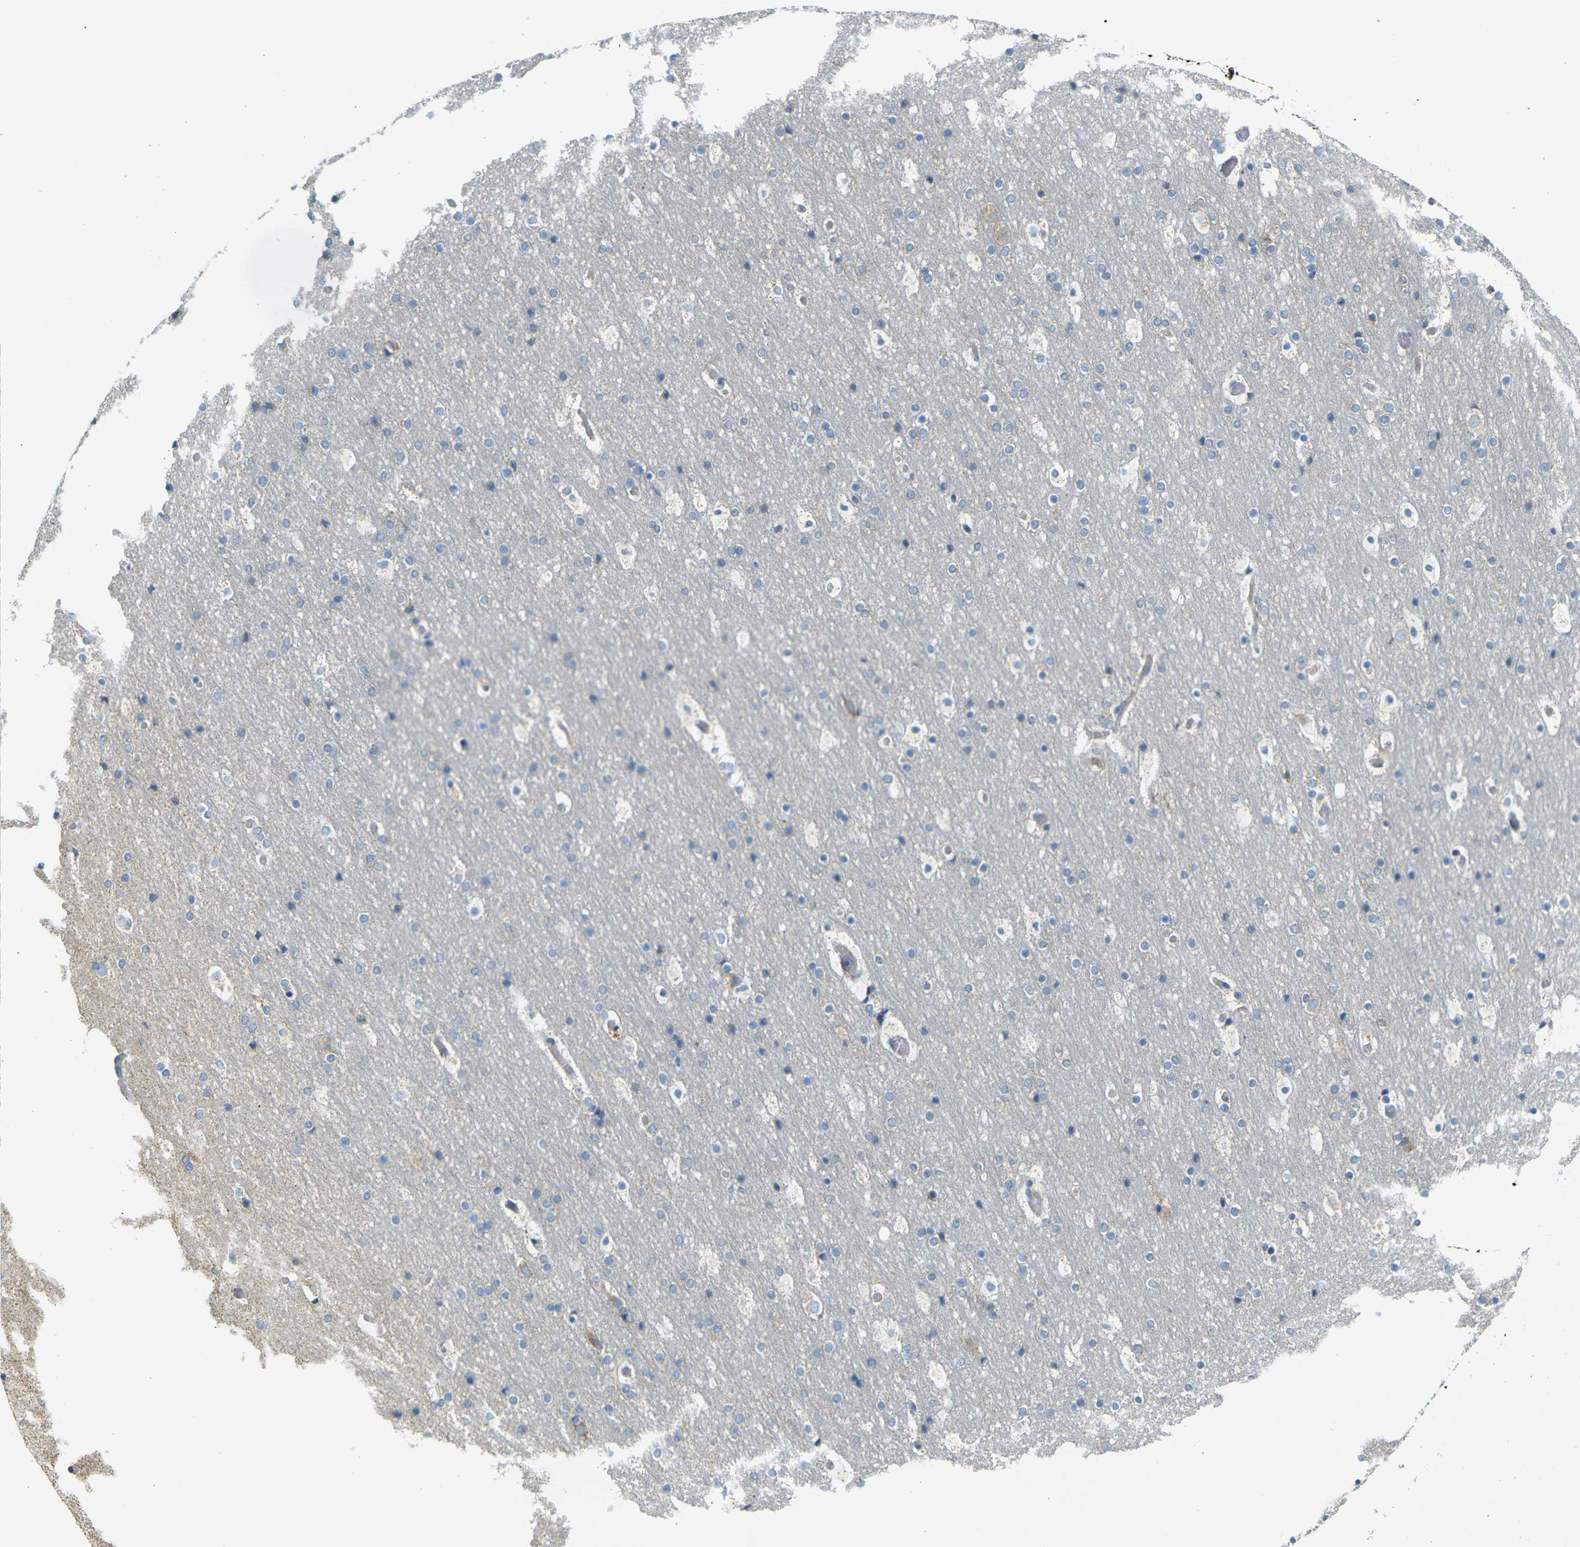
{"staining": {"intensity": "weak", "quantity": ">75%", "location": "cytoplasmic/membranous"}, "tissue": "cerebral cortex", "cell_type": "Endothelial cells", "image_type": "normal", "snomed": [{"axis": "morphology", "description": "Normal tissue, NOS"}, {"axis": "topography", "description": "Cerebral cortex"}], "caption": "Normal cerebral cortex reveals weak cytoplasmic/membranous expression in approximately >75% of endothelial cells (IHC, brightfield microscopy, high magnification)..", "gene": "PARD6B", "patient": {"sex": "male", "age": 57}}